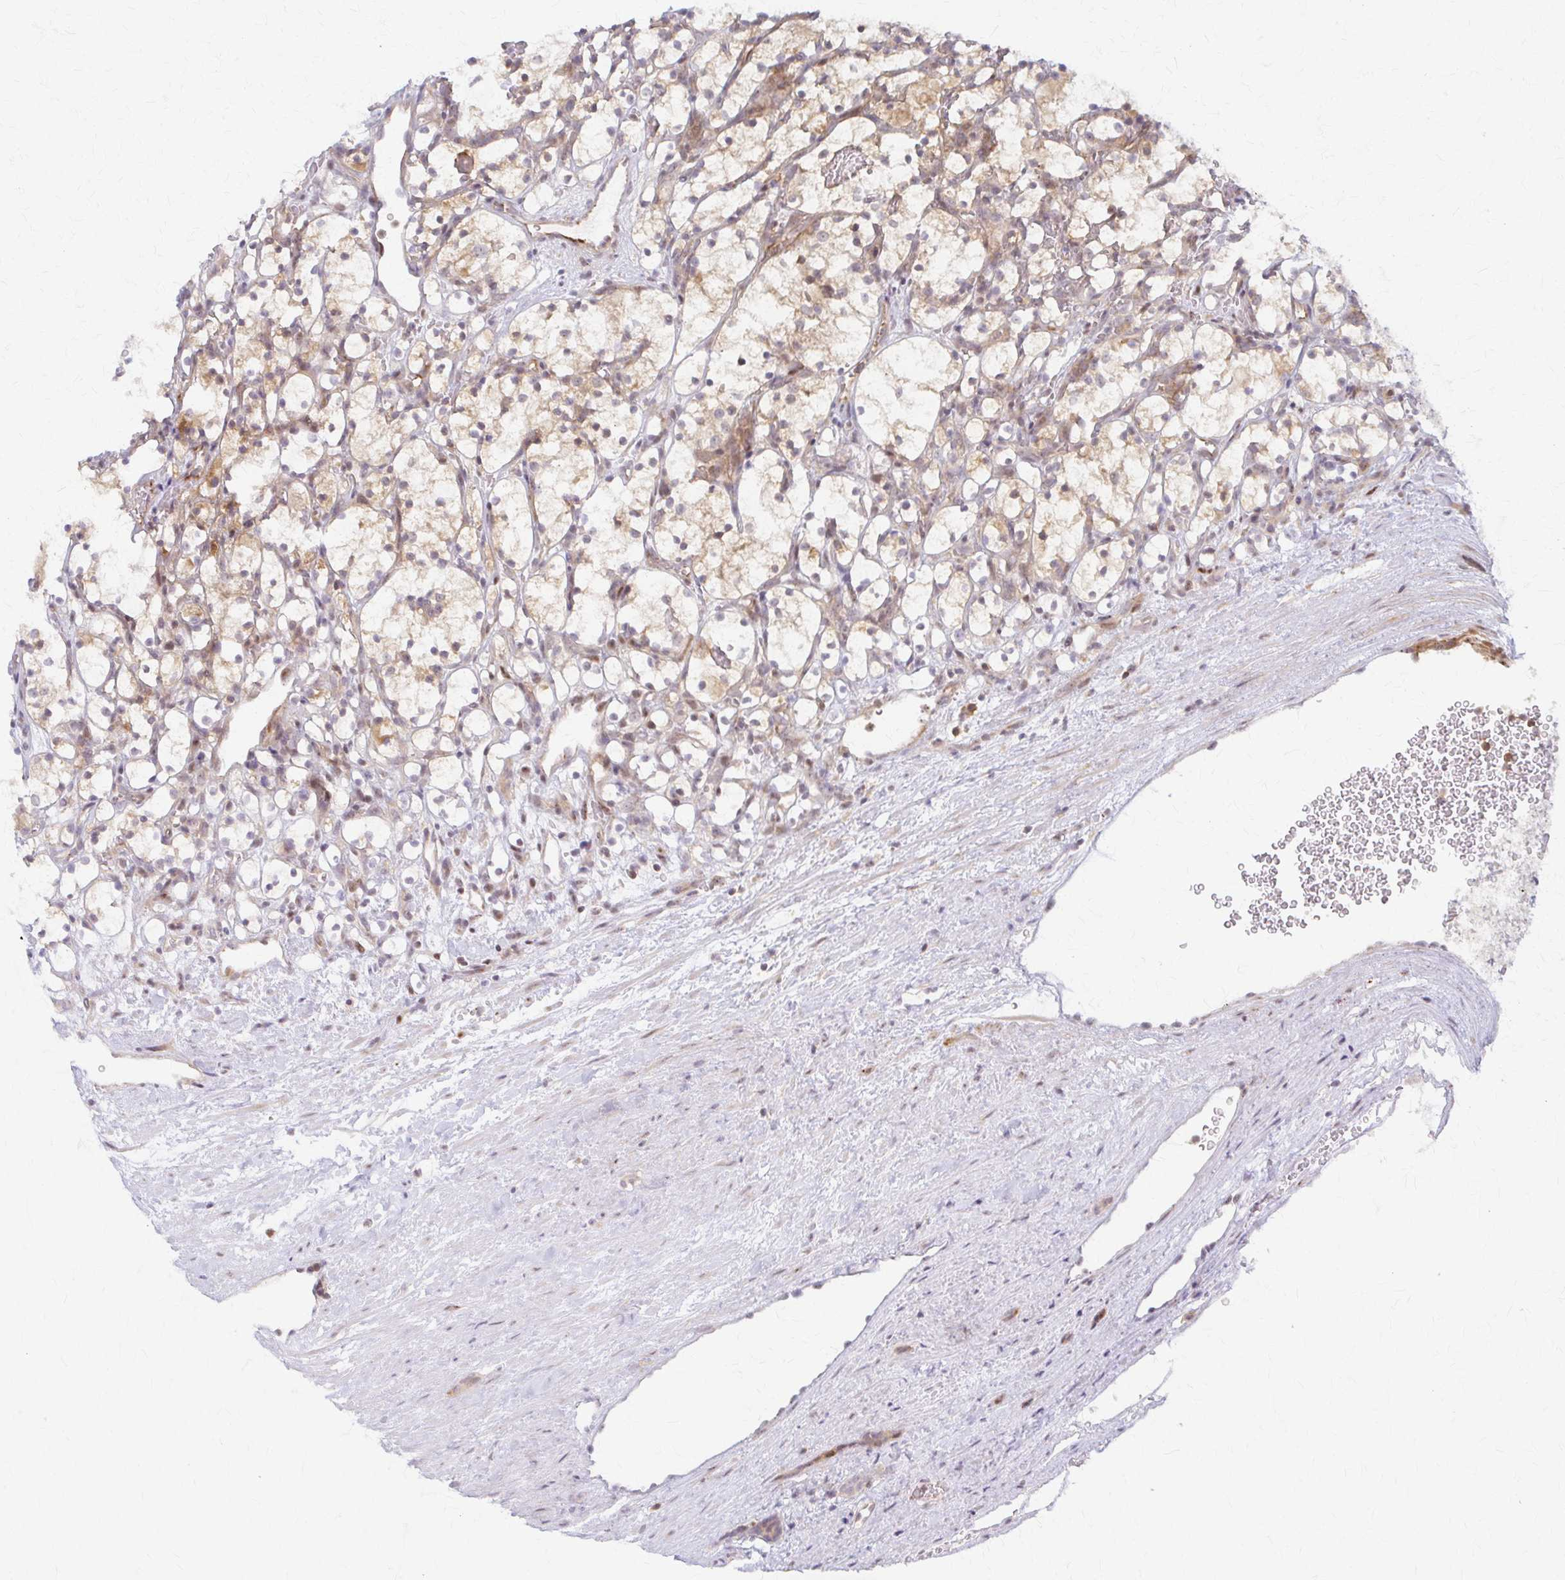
{"staining": {"intensity": "weak", "quantity": "<25%", "location": "cytoplasmic/membranous"}, "tissue": "renal cancer", "cell_type": "Tumor cells", "image_type": "cancer", "snomed": [{"axis": "morphology", "description": "Adenocarcinoma, NOS"}, {"axis": "topography", "description": "Kidney"}], "caption": "Protein analysis of renal adenocarcinoma exhibits no significant expression in tumor cells.", "gene": "ARHGAP35", "patient": {"sex": "female", "age": 69}}